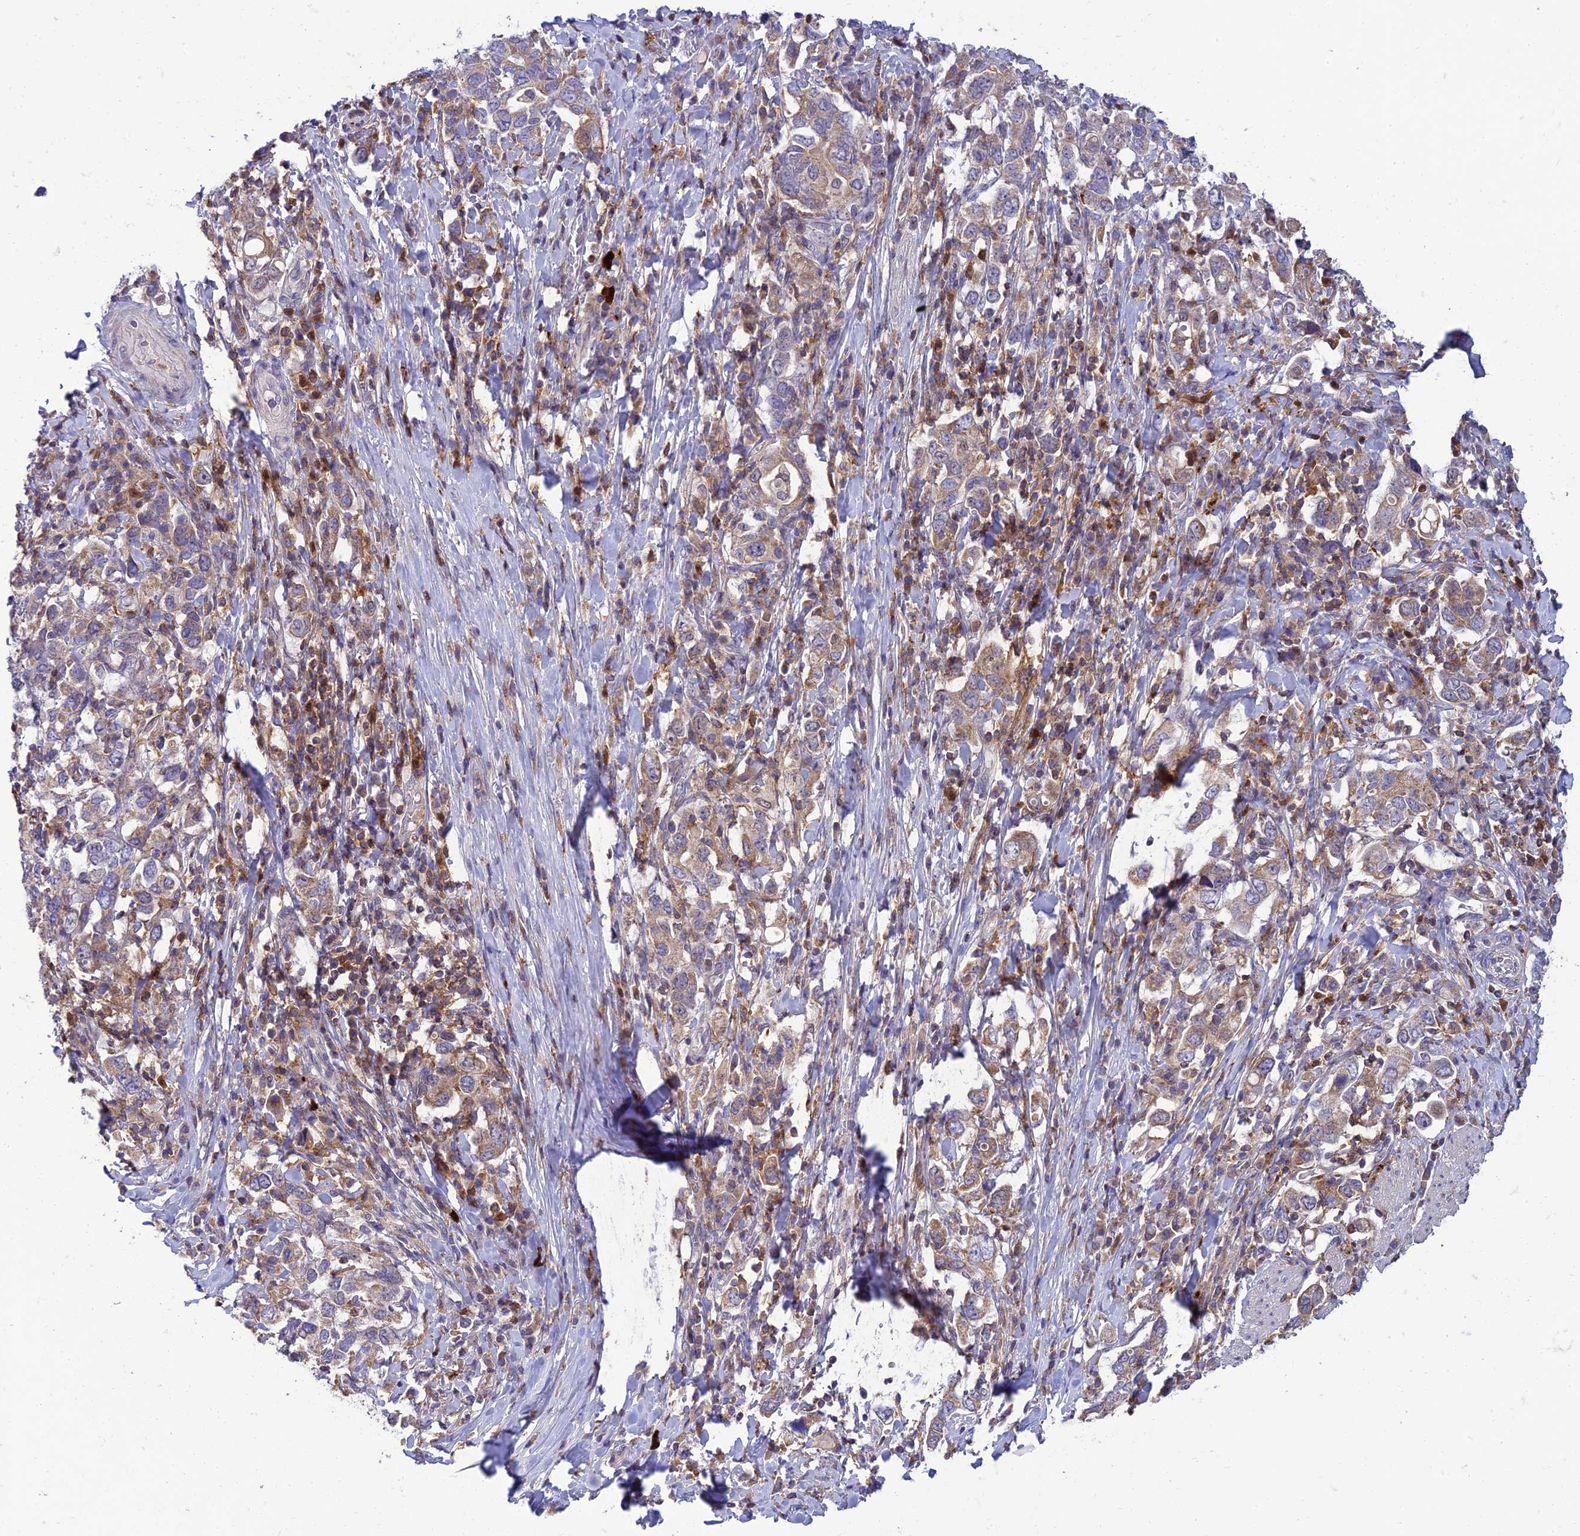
{"staining": {"intensity": "moderate", "quantity": "25%-75%", "location": "cytoplasmic/membranous"}, "tissue": "stomach cancer", "cell_type": "Tumor cells", "image_type": "cancer", "snomed": [{"axis": "morphology", "description": "Adenocarcinoma, NOS"}, {"axis": "topography", "description": "Stomach, upper"}, {"axis": "topography", "description": "Stomach"}], "caption": "Stomach adenocarcinoma stained for a protein (brown) reveals moderate cytoplasmic/membranous positive positivity in approximately 25%-75% of tumor cells.", "gene": "IRAK3", "patient": {"sex": "male", "age": 62}}